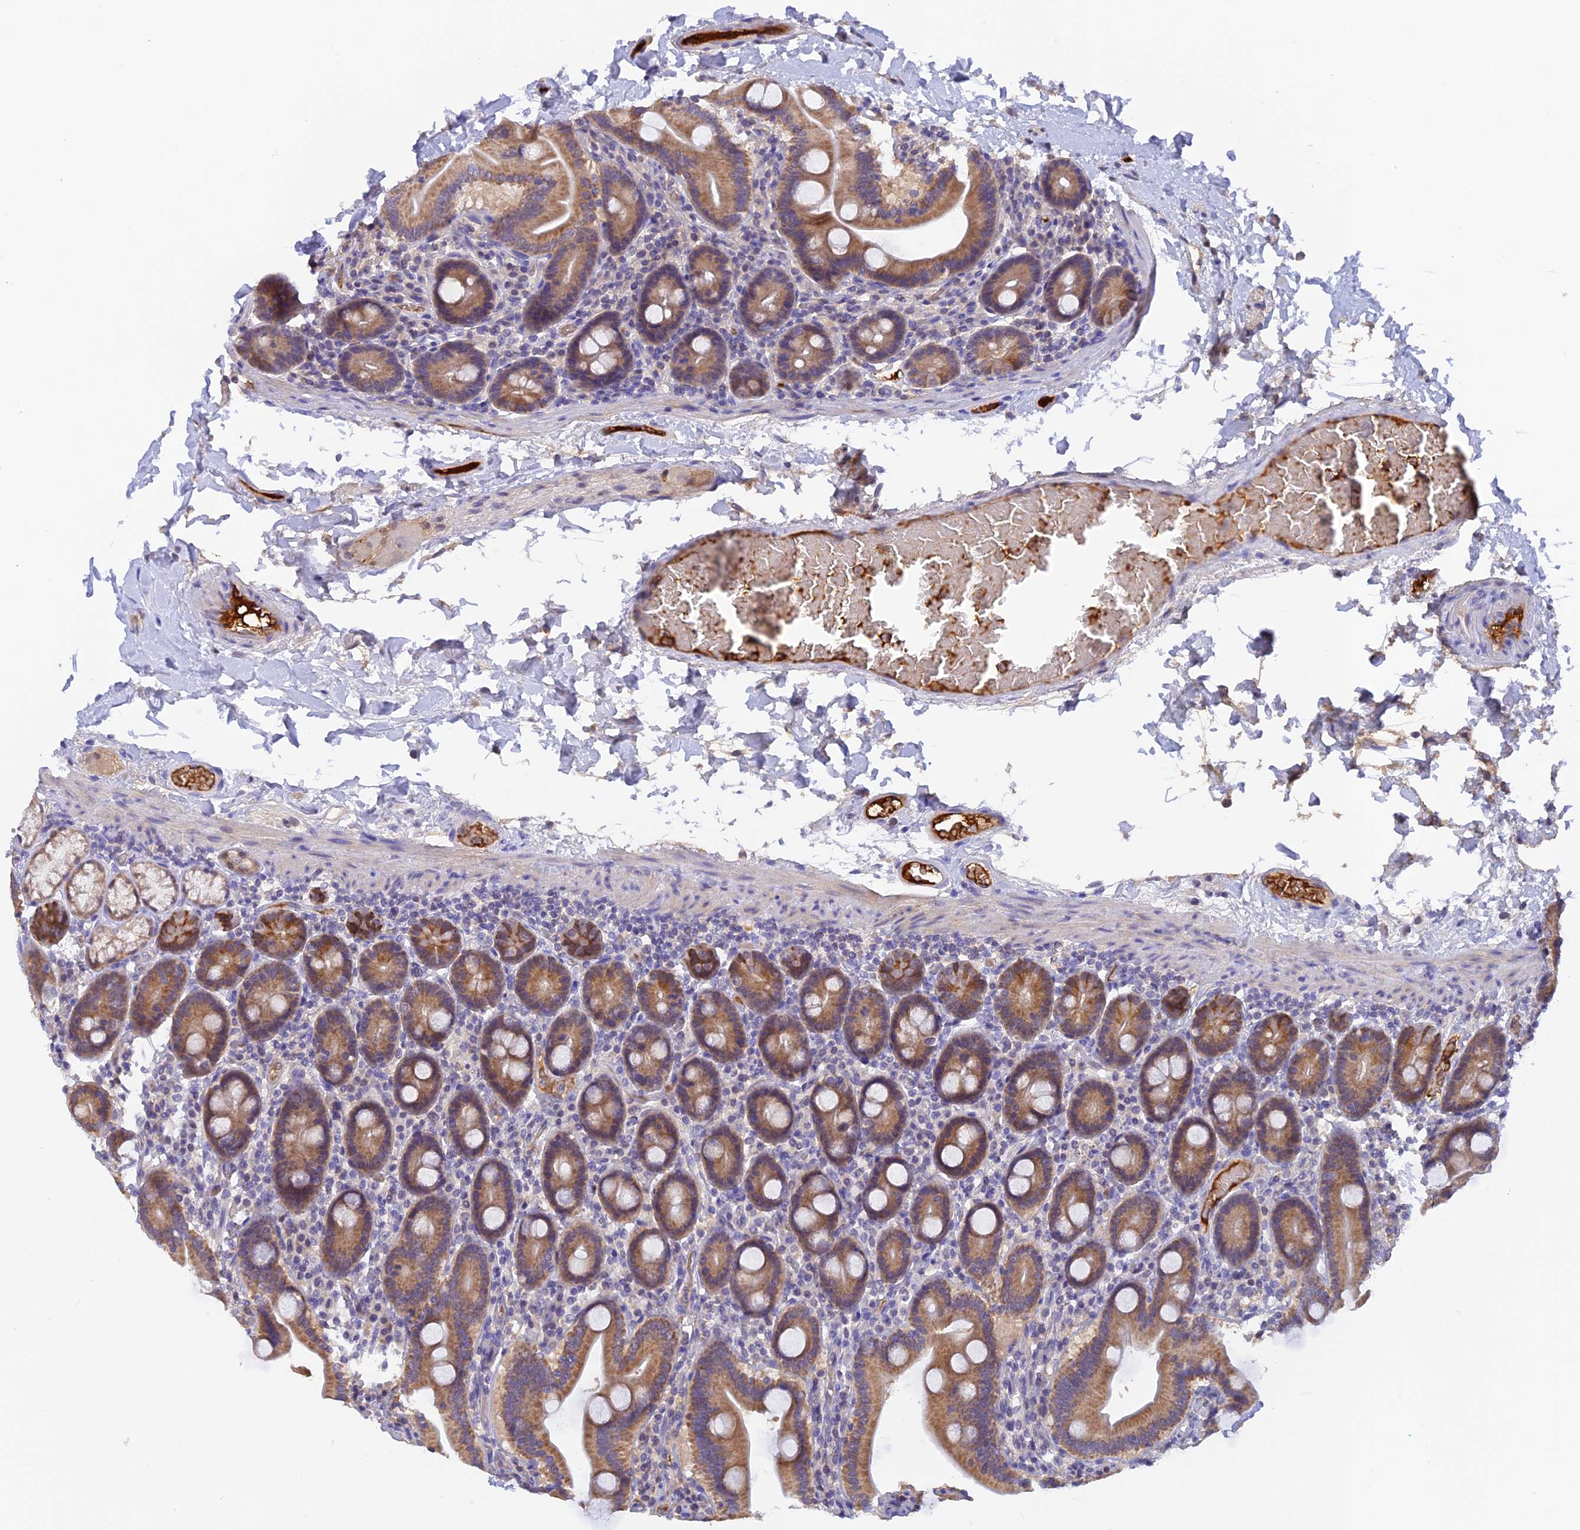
{"staining": {"intensity": "moderate", "quantity": ">75%", "location": "cytoplasmic/membranous"}, "tissue": "duodenum", "cell_type": "Glandular cells", "image_type": "normal", "snomed": [{"axis": "morphology", "description": "Normal tissue, NOS"}, {"axis": "topography", "description": "Duodenum"}], "caption": "Glandular cells exhibit moderate cytoplasmic/membranous staining in about >75% of cells in unremarkable duodenum. Nuclei are stained in blue.", "gene": "HDHD2", "patient": {"sex": "male", "age": 55}}